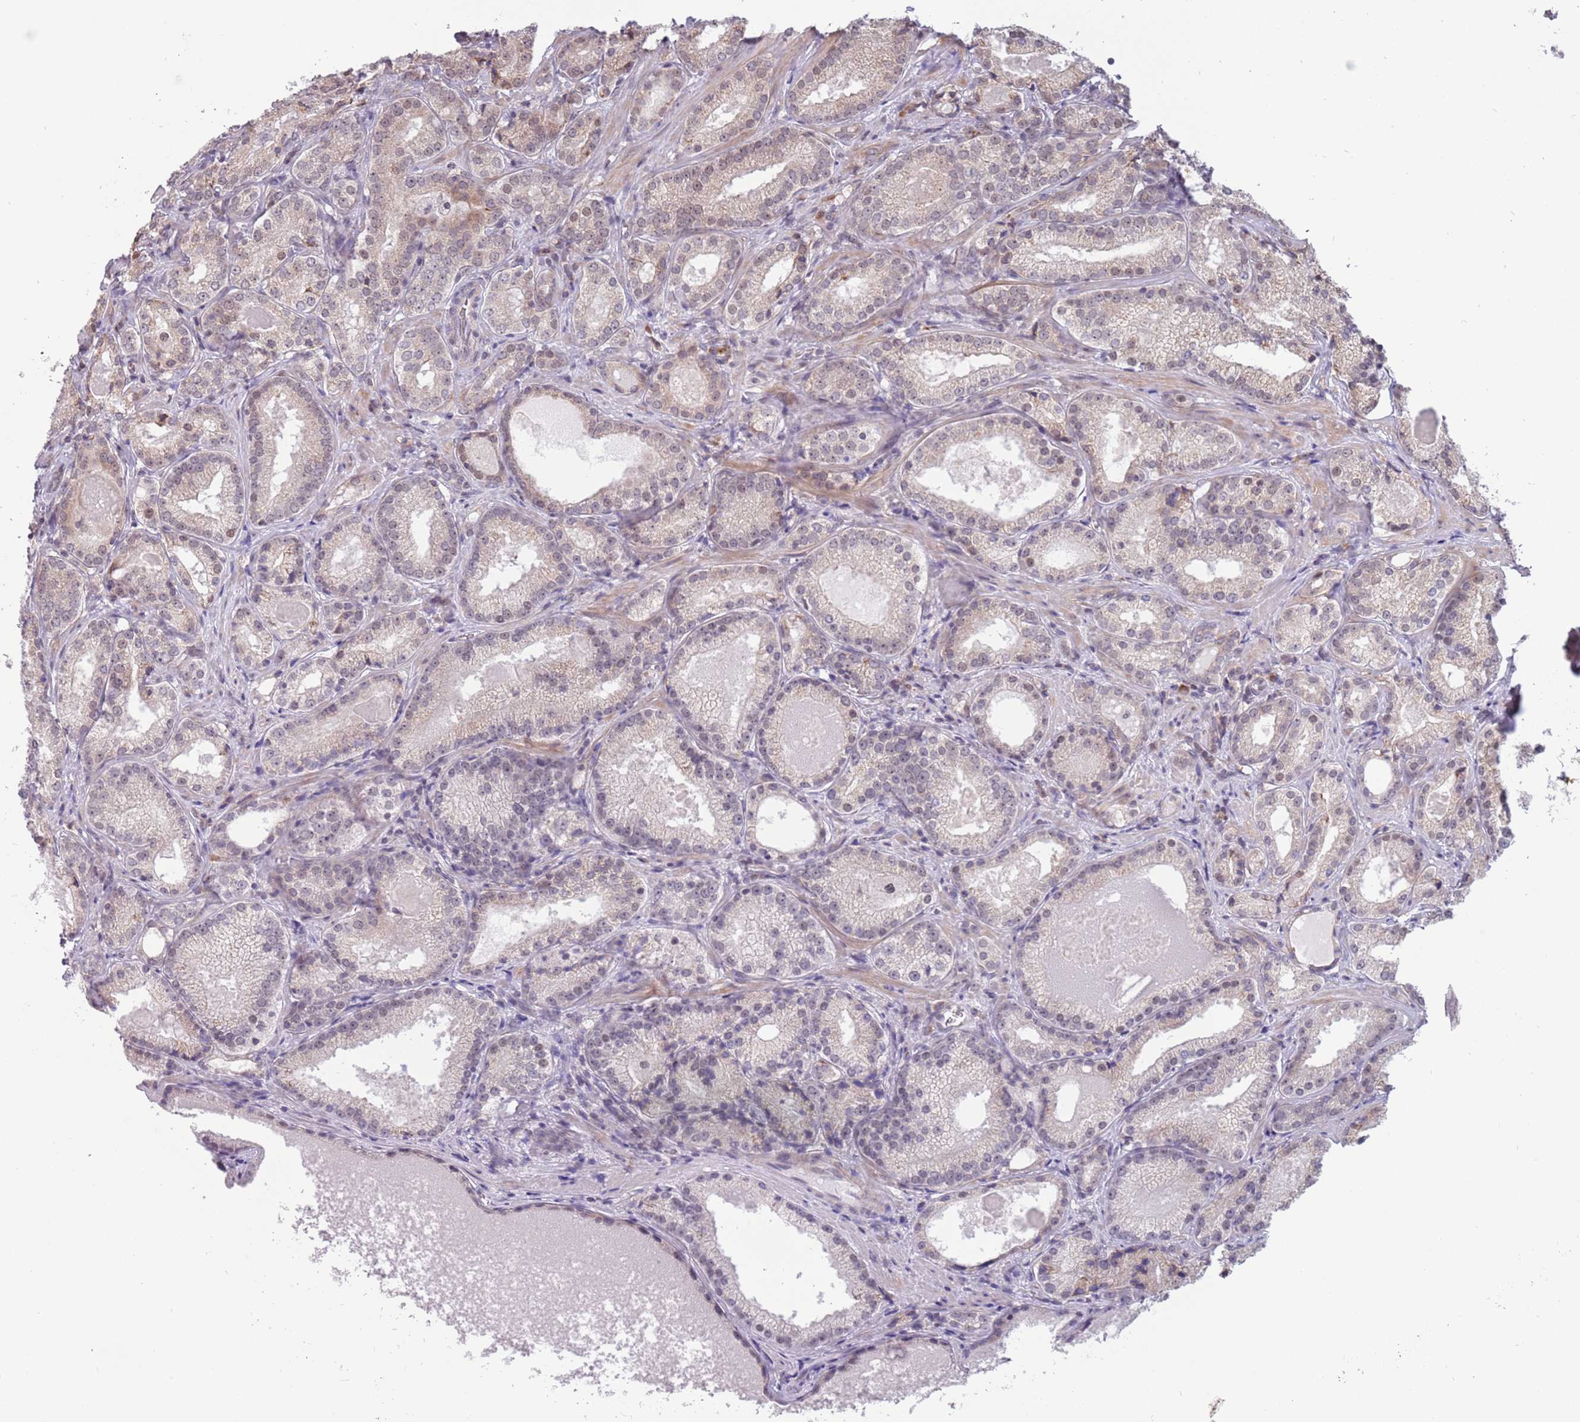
{"staining": {"intensity": "weak", "quantity": "<25%", "location": "nuclear"}, "tissue": "prostate cancer", "cell_type": "Tumor cells", "image_type": "cancer", "snomed": [{"axis": "morphology", "description": "Adenocarcinoma, Low grade"}, {"axis": "topography", "description": "Prostate"}], "caption": "A high-resolution image shows IHC staining of prostate cancer (adenocarcinoma (low-grade)), which displays no significant positivity in tumor cells.", "gene": "BARD1", "patient": {"sex": "male", "age": 57}}